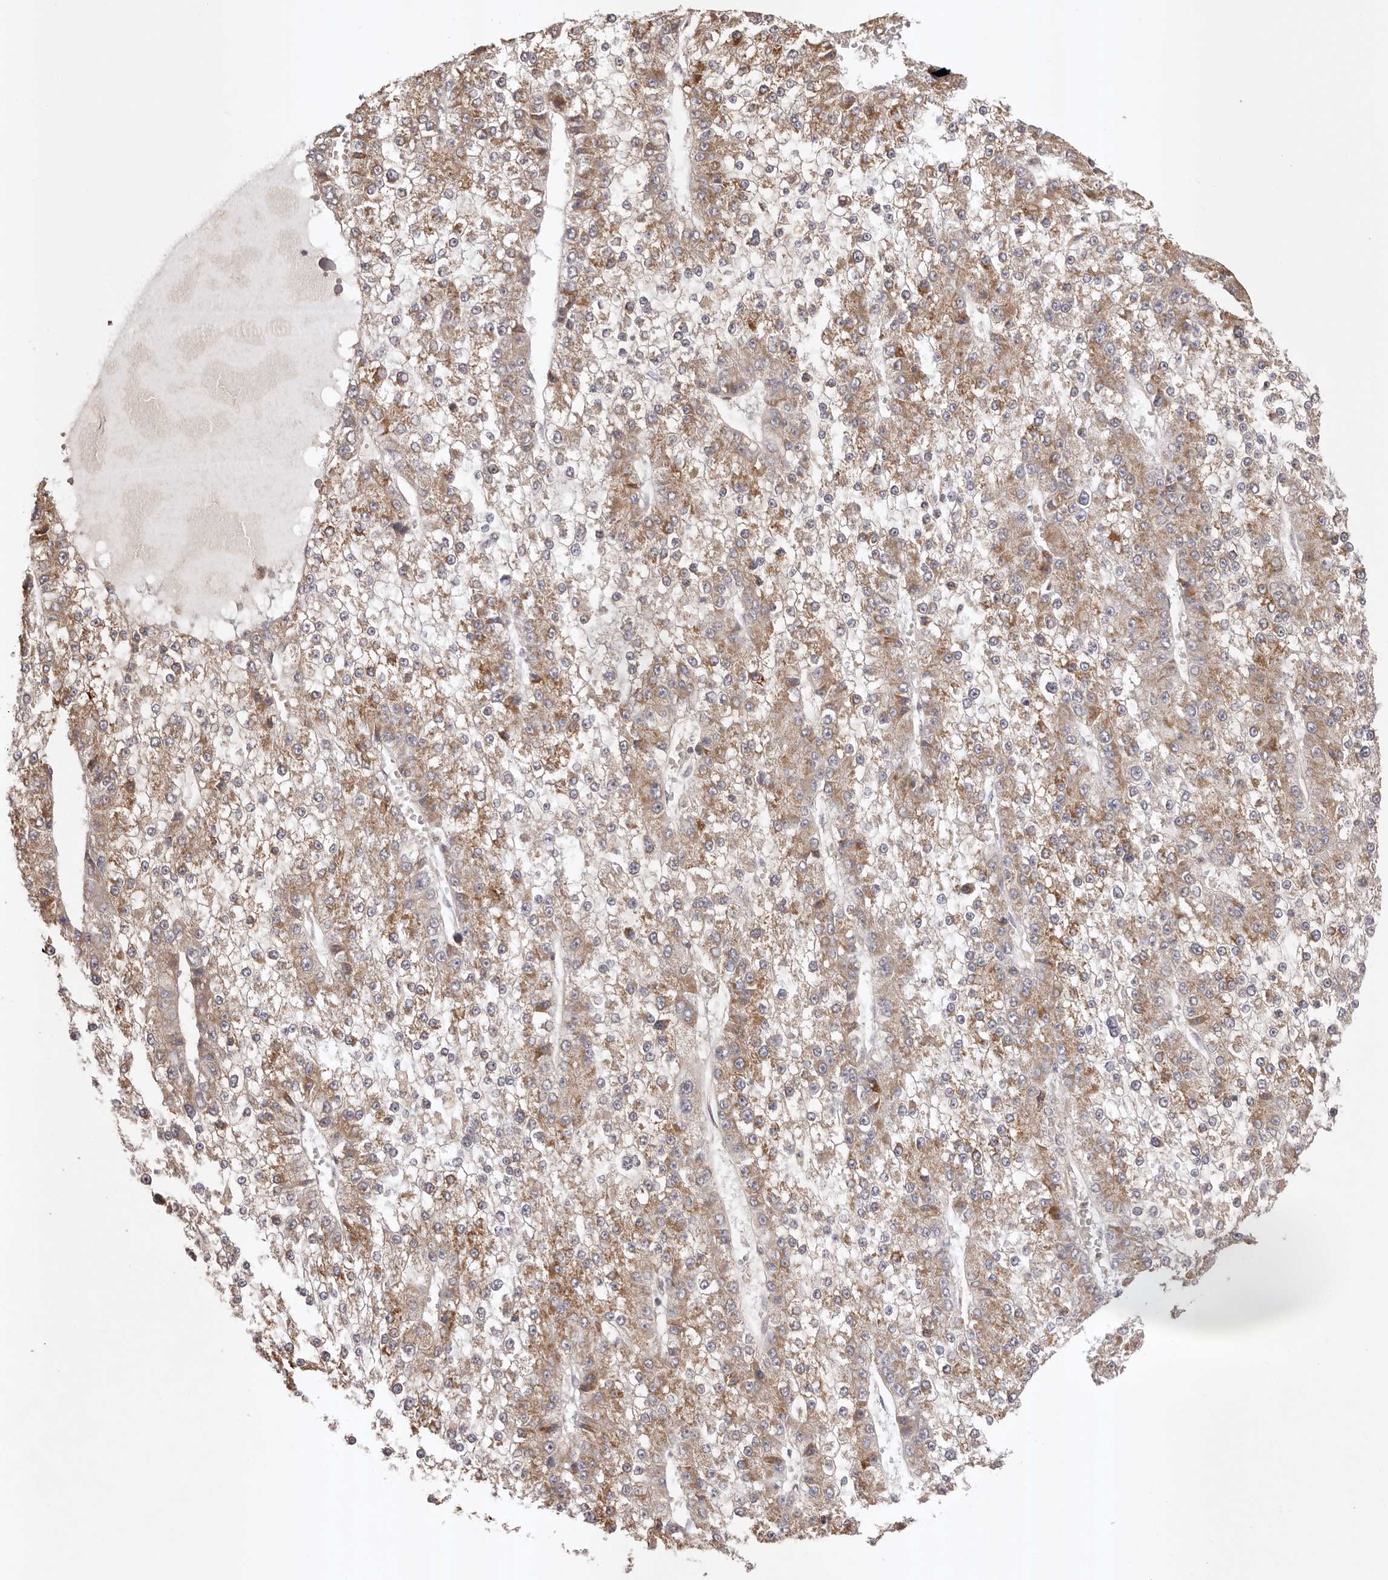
{"staining": {"intensity": "moderate", "quantity": "25%-75%", "location": "cytoplasmic/membranous"}, "tissue": "liver cancer", "cell_type": "Tumor cells", "image_type": "cancer", "snomed": [{"axis": "morphology", "description": "Carcinoma, Hepatocellular, NOS"}, {"axis": "topography", "description": "Liver"}], "caption": "An IHC micrograph of tumor tissue is shown. Protein staining in brown labels moderate cytoplasmic/membranous positivity in liver cancer (hepatocellular carcinoma) within tumor cells. The protein of interest is shown in brown color, while the nuclei are stained blue.", "gene": "UBR2", "patient": {"sex": "female", "age": 73}}